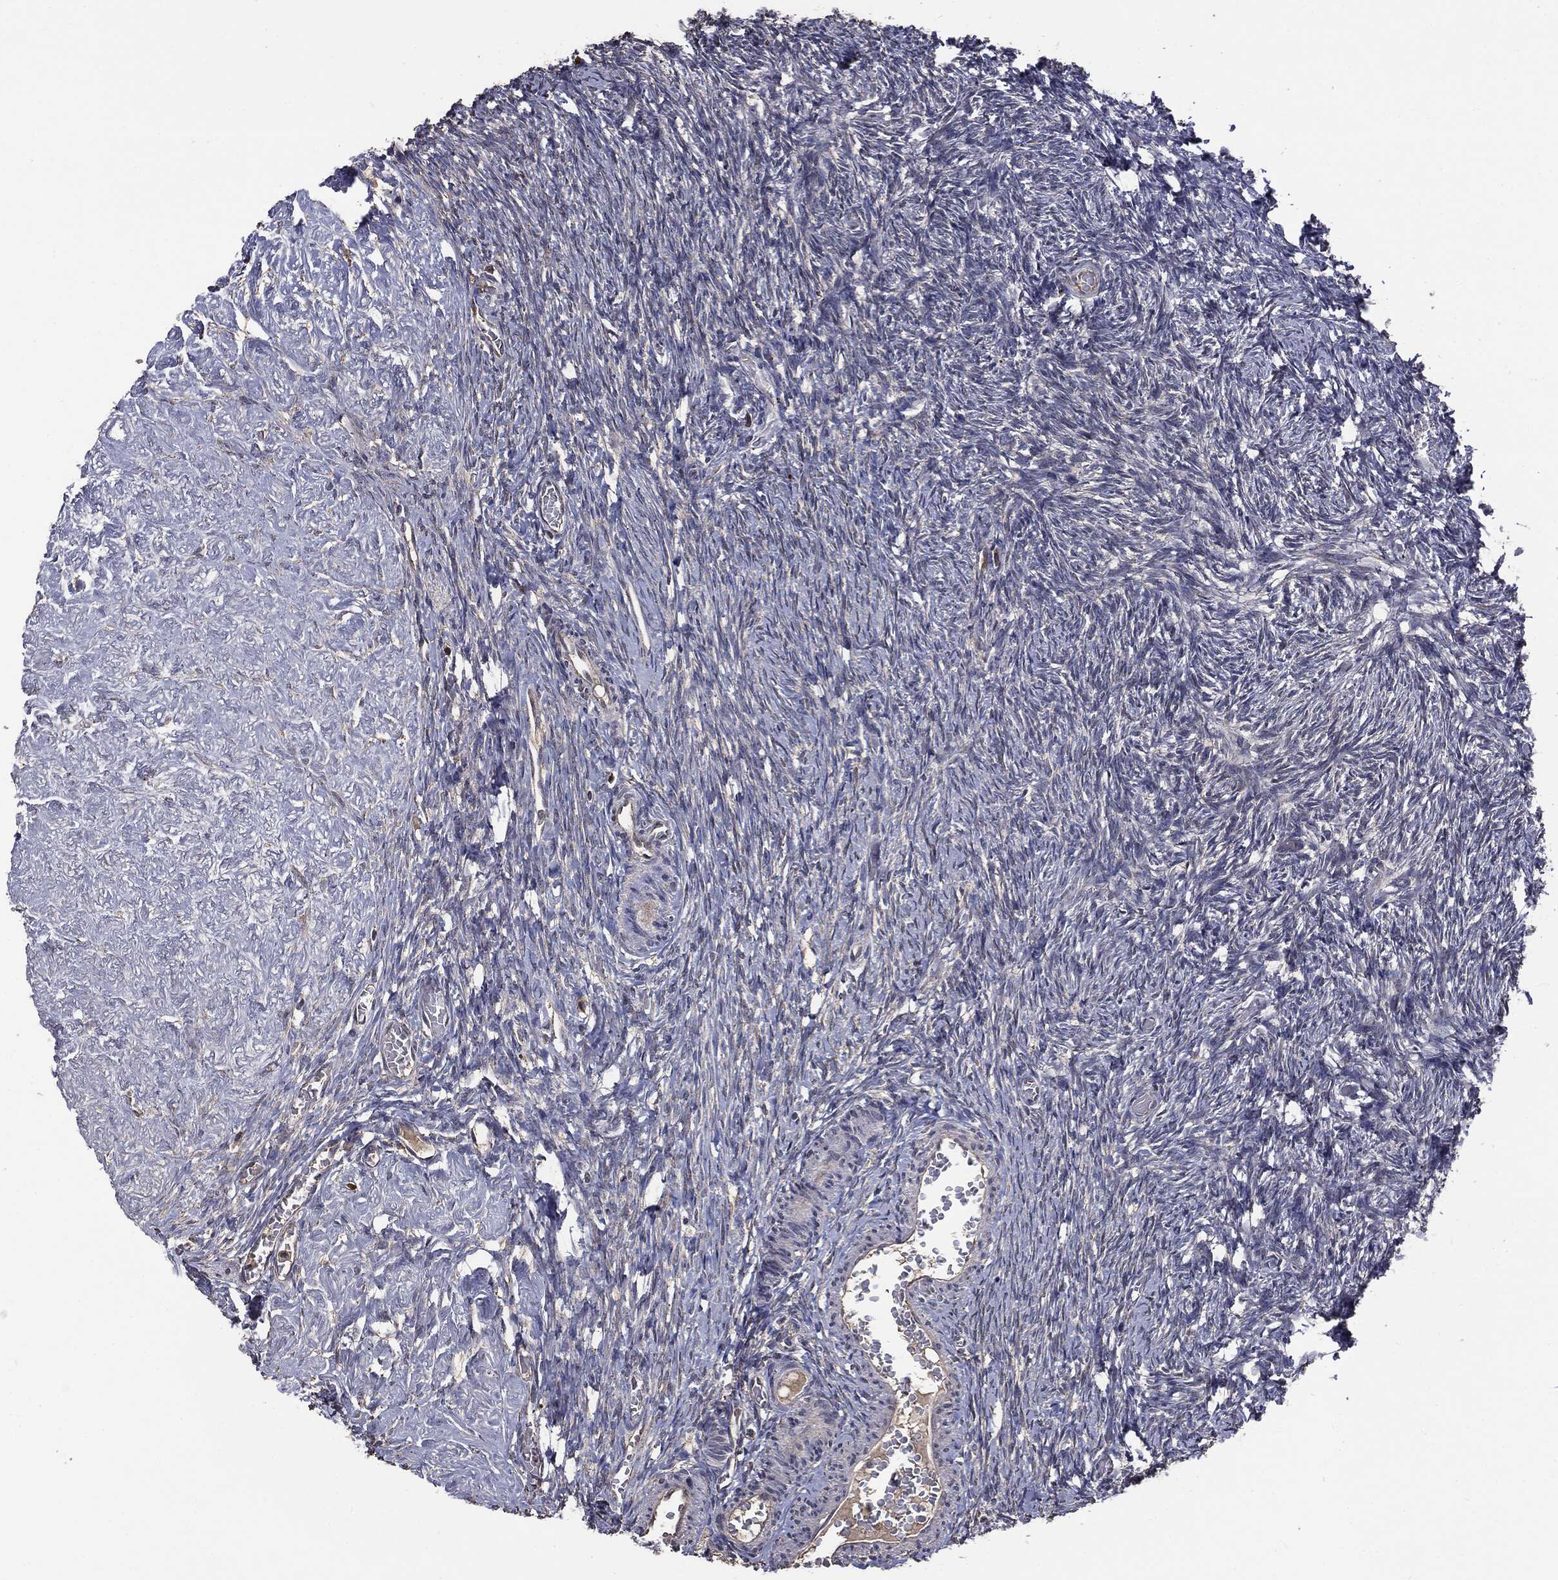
{"staining": {"intensity": "moderate", "quantity": ">75%", "location": "cytoplasmic/membranous"}, "tissue": "ovary", "cell_type": "Follicle cells", "image_type": "normal", "snomed": [{"axis": "morphology", "description": "Normal tissue, NOS"}, {"axis": "topography", "description": "Ovary"}], "caption": "DAB (3,3'-diaminobenzidine) immunohistochemical staining of normal human ovary demonstrates moderate cytoplasmic/membranous protein expression in approximately >75% of follicle cells. The protein is shown in brown color, while the nuclei are stained blue.", "gene": "MTOR", "patient": {"sex": "female", "age": 39}}